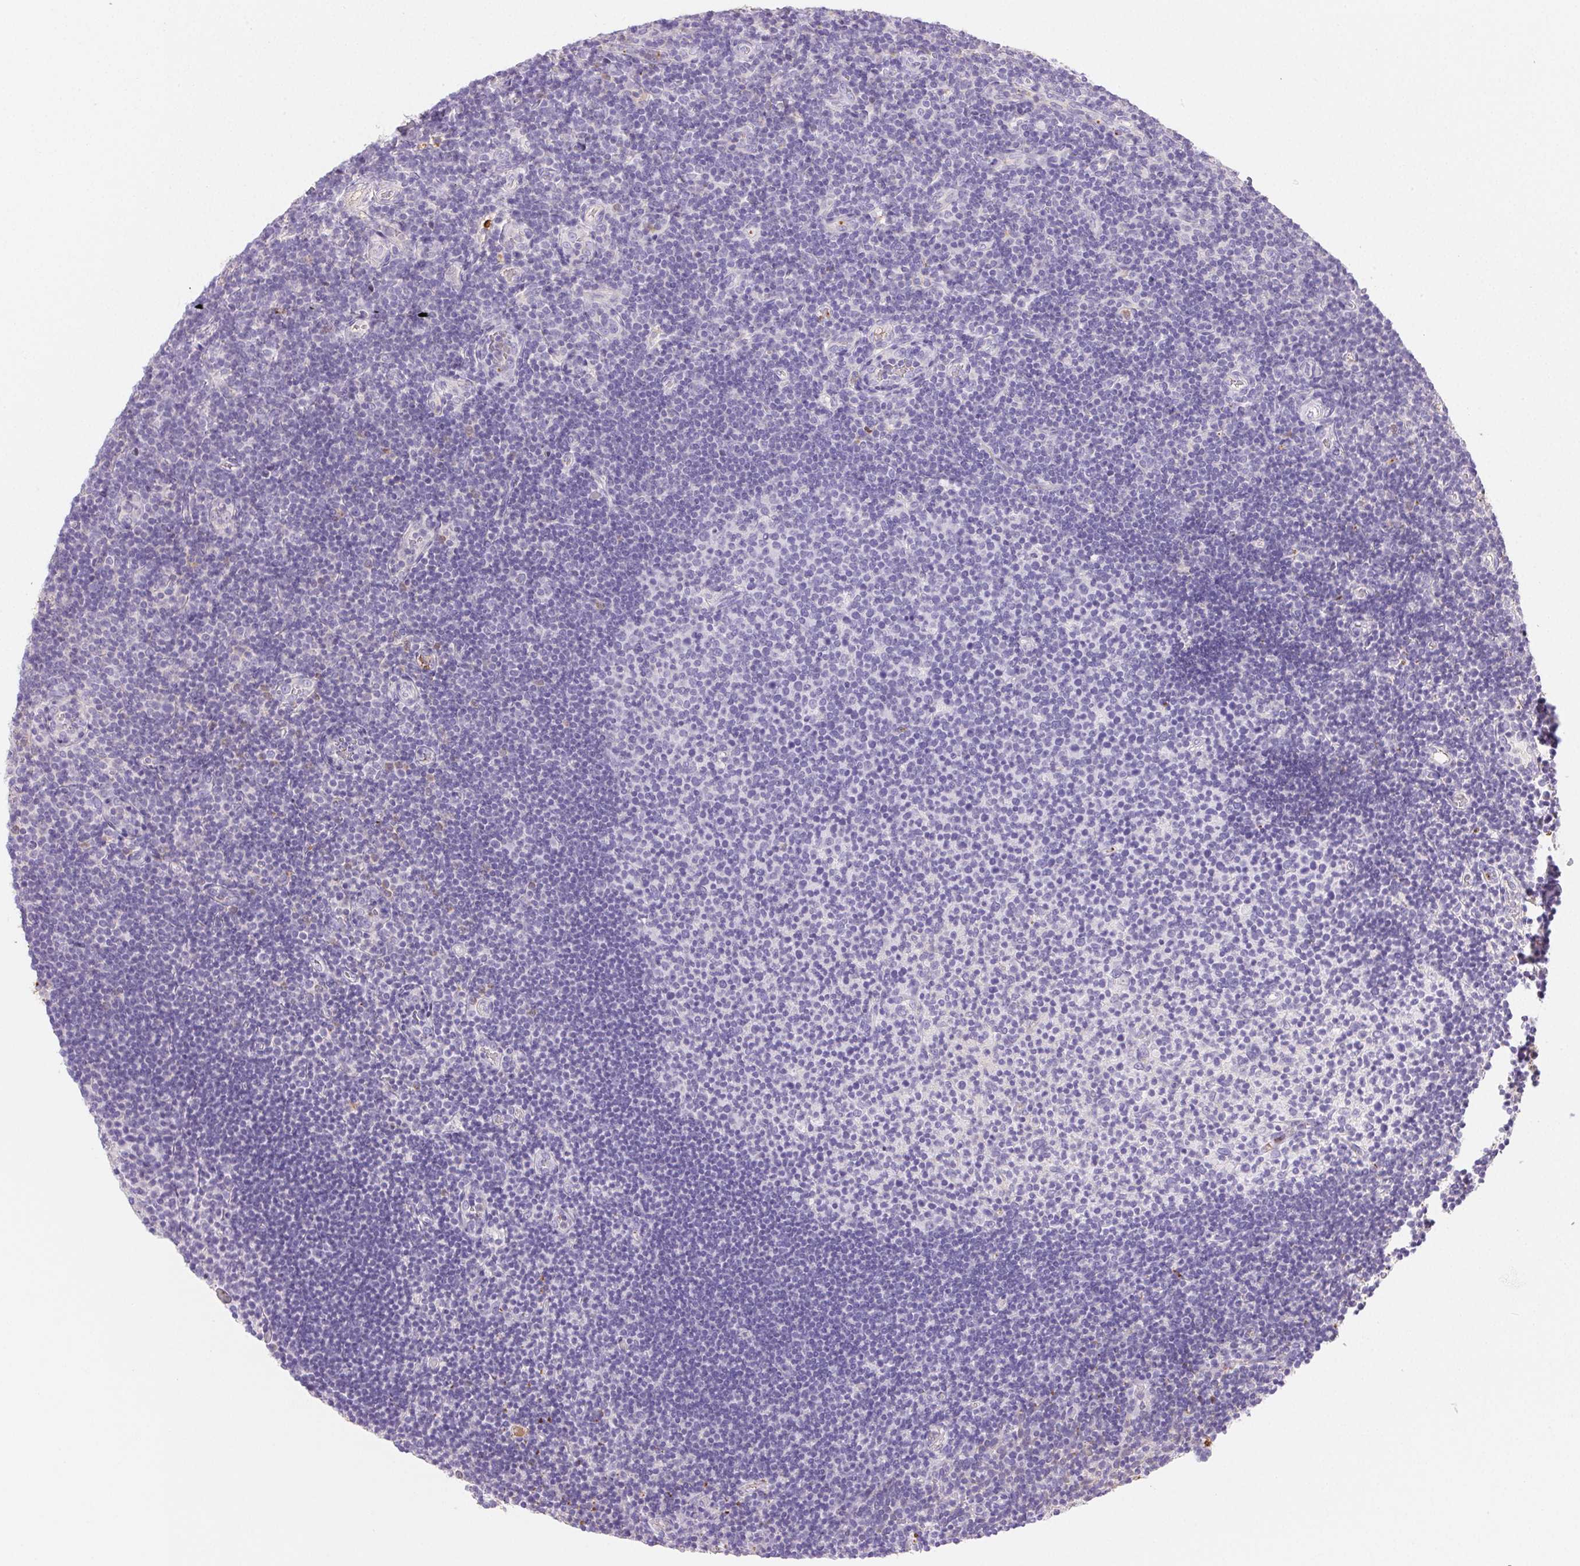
{"staining": {"intensity": "negative", "quantity": "none", "location": "none"}, "tissue": "tonsil", "cell_type": "Germinal center cells", "image_type": "normal", "snomed": [{"axis": "morphology", "description": "Normal tissue, NOS"}, {"axis": "topography", "description": "Tonsil"}], "caption": "Image shows no significant protein staining in germinal center cells of benign tonsil.", "gene": "FGA", "patient": {"sex": "female", "age": 10}}